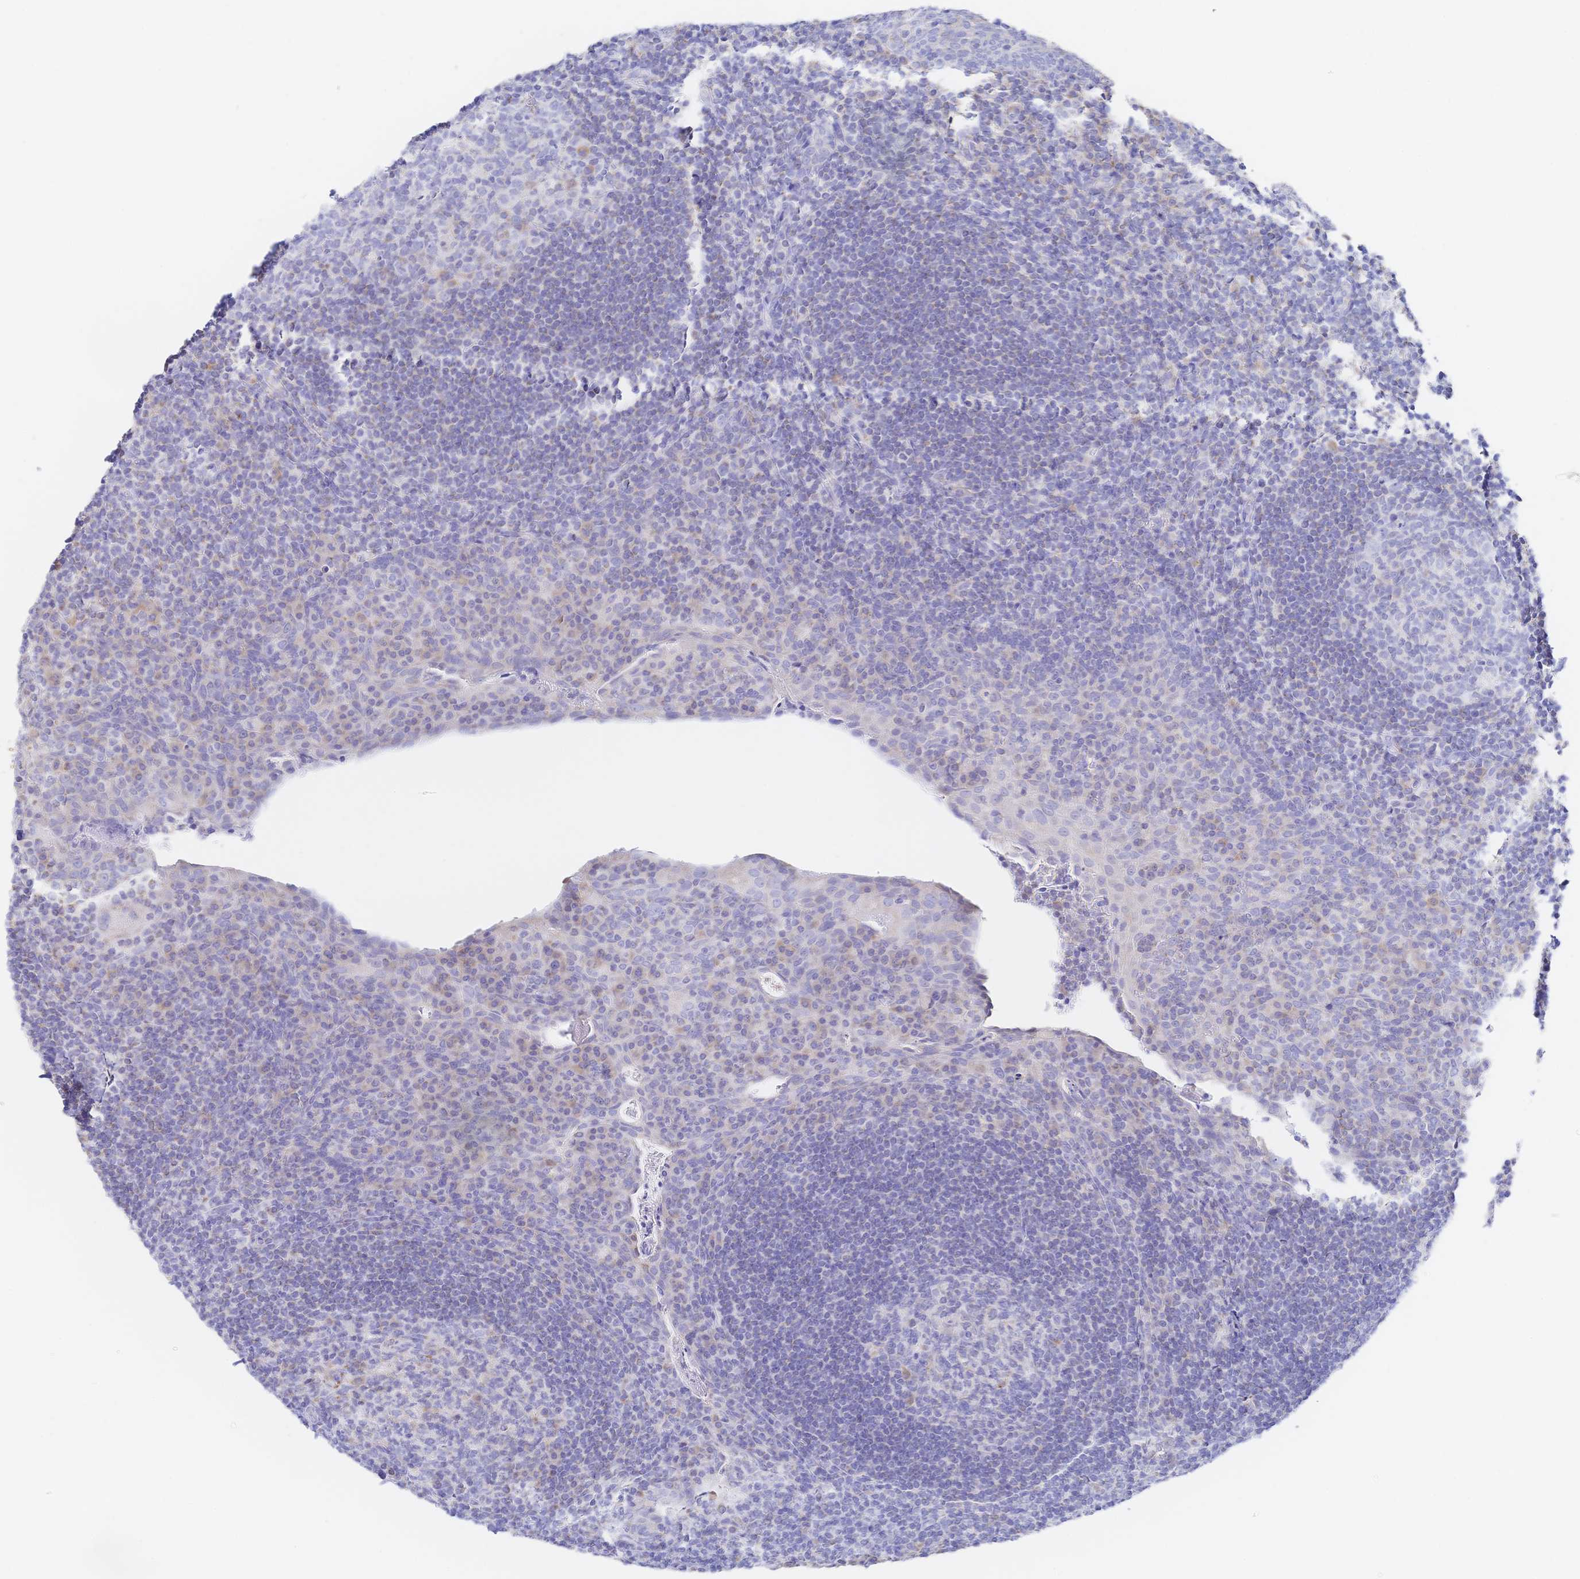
{"staining": {"intensity": "negative", "quantity": "none", "location": "none"}, "tissue": "tonsil", "cell_type": "Germinal center cells", "image_type": "normal", "snomed": [{"axis": "morphology", "description": "Normal tissue, NOS"}, {"axis": "topography", "description": "Tonsil"}], "caption": "A high-resolution photomicrograph shows IHC staining of benign tonsil, which shows no significant positivity in germinal center cells.", "gene": "SYNGR4", "patient": {"sex": "male", "age": 17}}